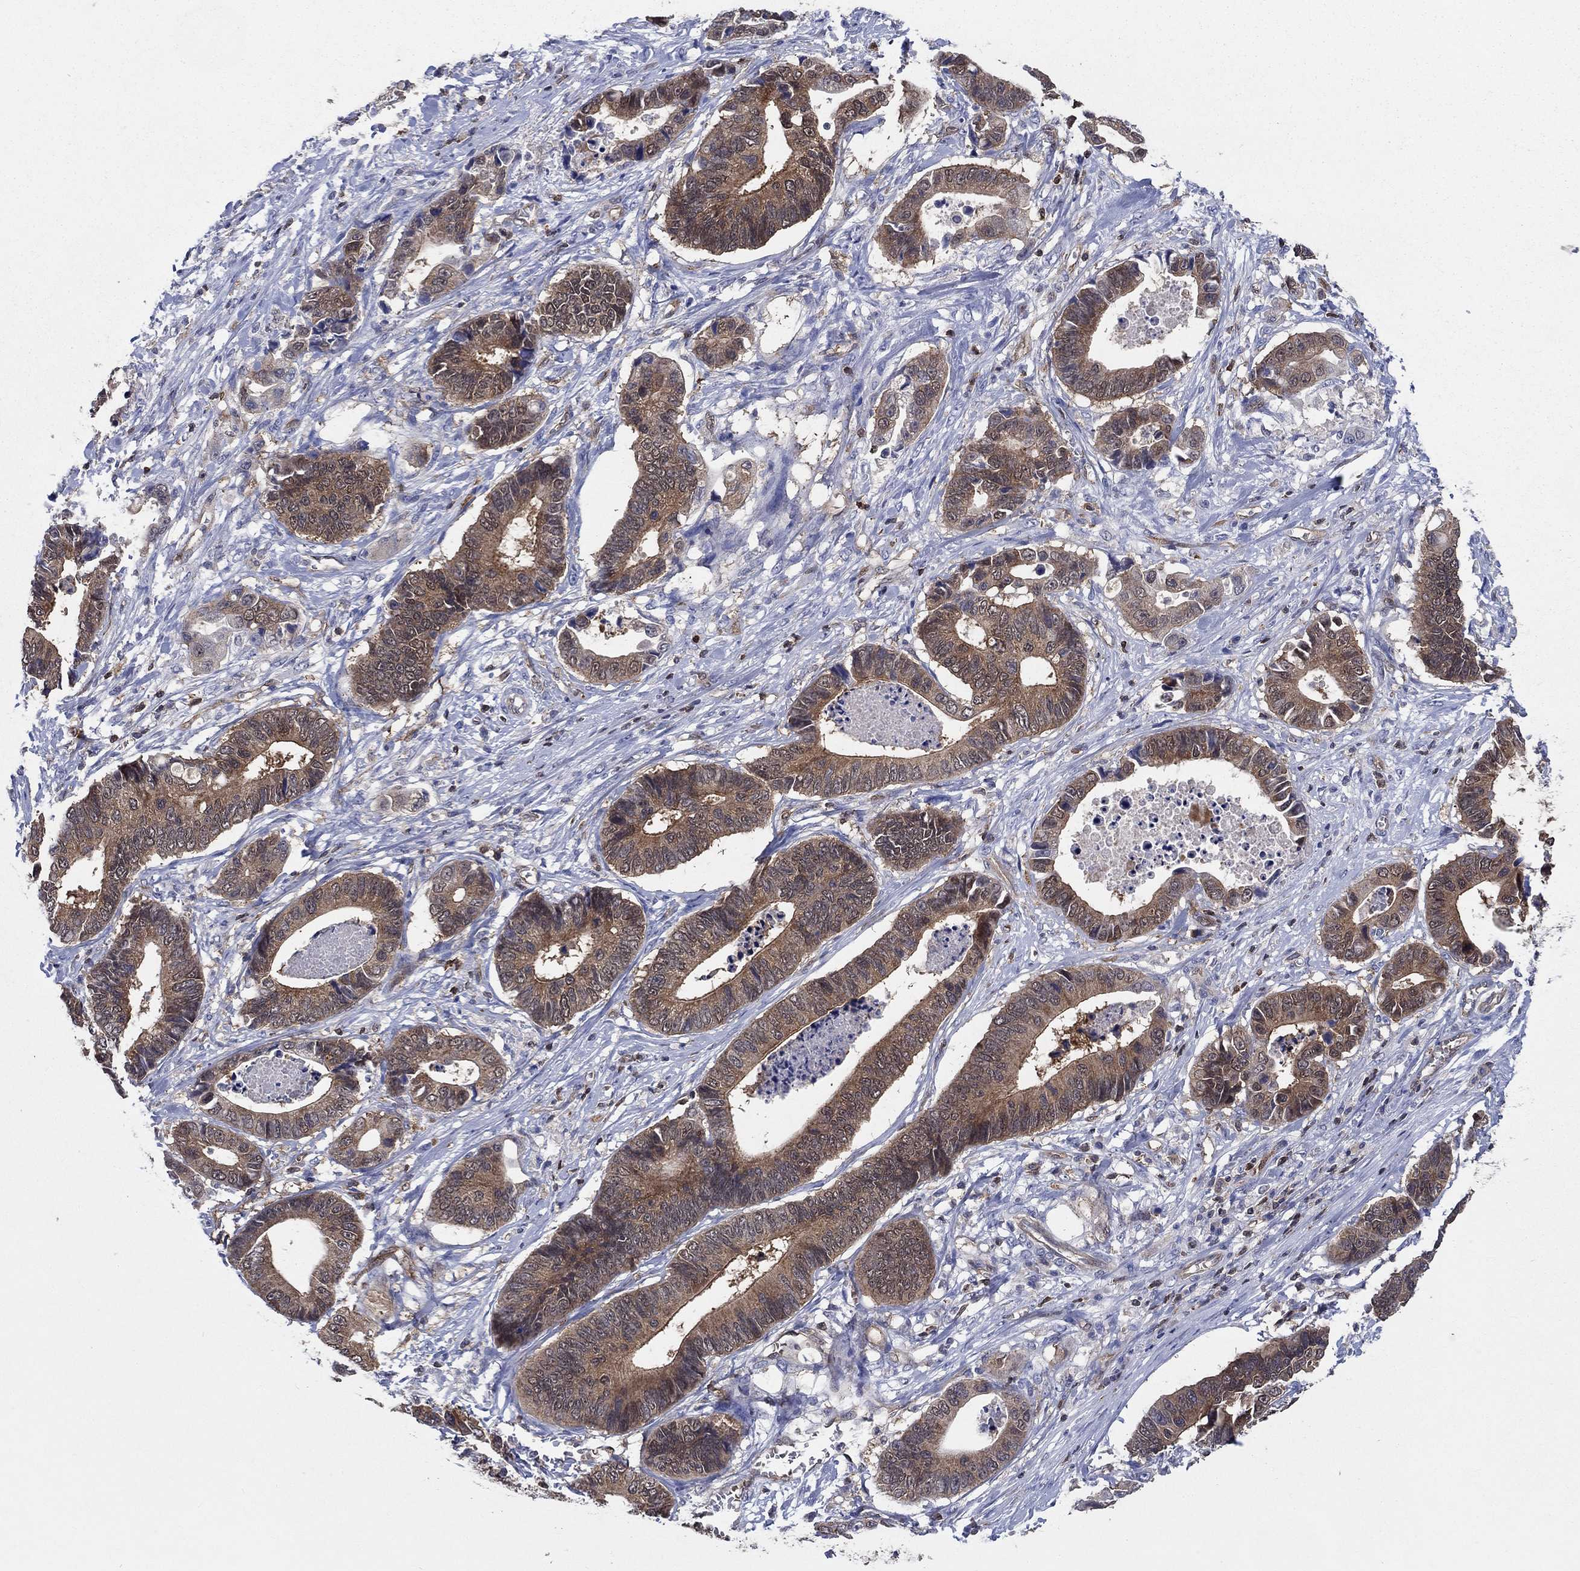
{"staining": {"intensity": "moderate", "quantity": ">75%", "location": "cytoplasmic/membranous"}, "tissue": "stomach cancer", "cell_type": "Tumor cells", "image_type": "cancer", "snomed": [{"axis": "morphology", "description": "Adenocarcinoma, NOS"}, {"axis": "topography", "description": "Stomach"}], "caption": "Protein staining of stomach cancer tissue shows moderate cytoplasmic/membranous expression in about >75% of tumor cells.", "gene": "AGFG2", "patient": {"sex": "male", "age": 84}}